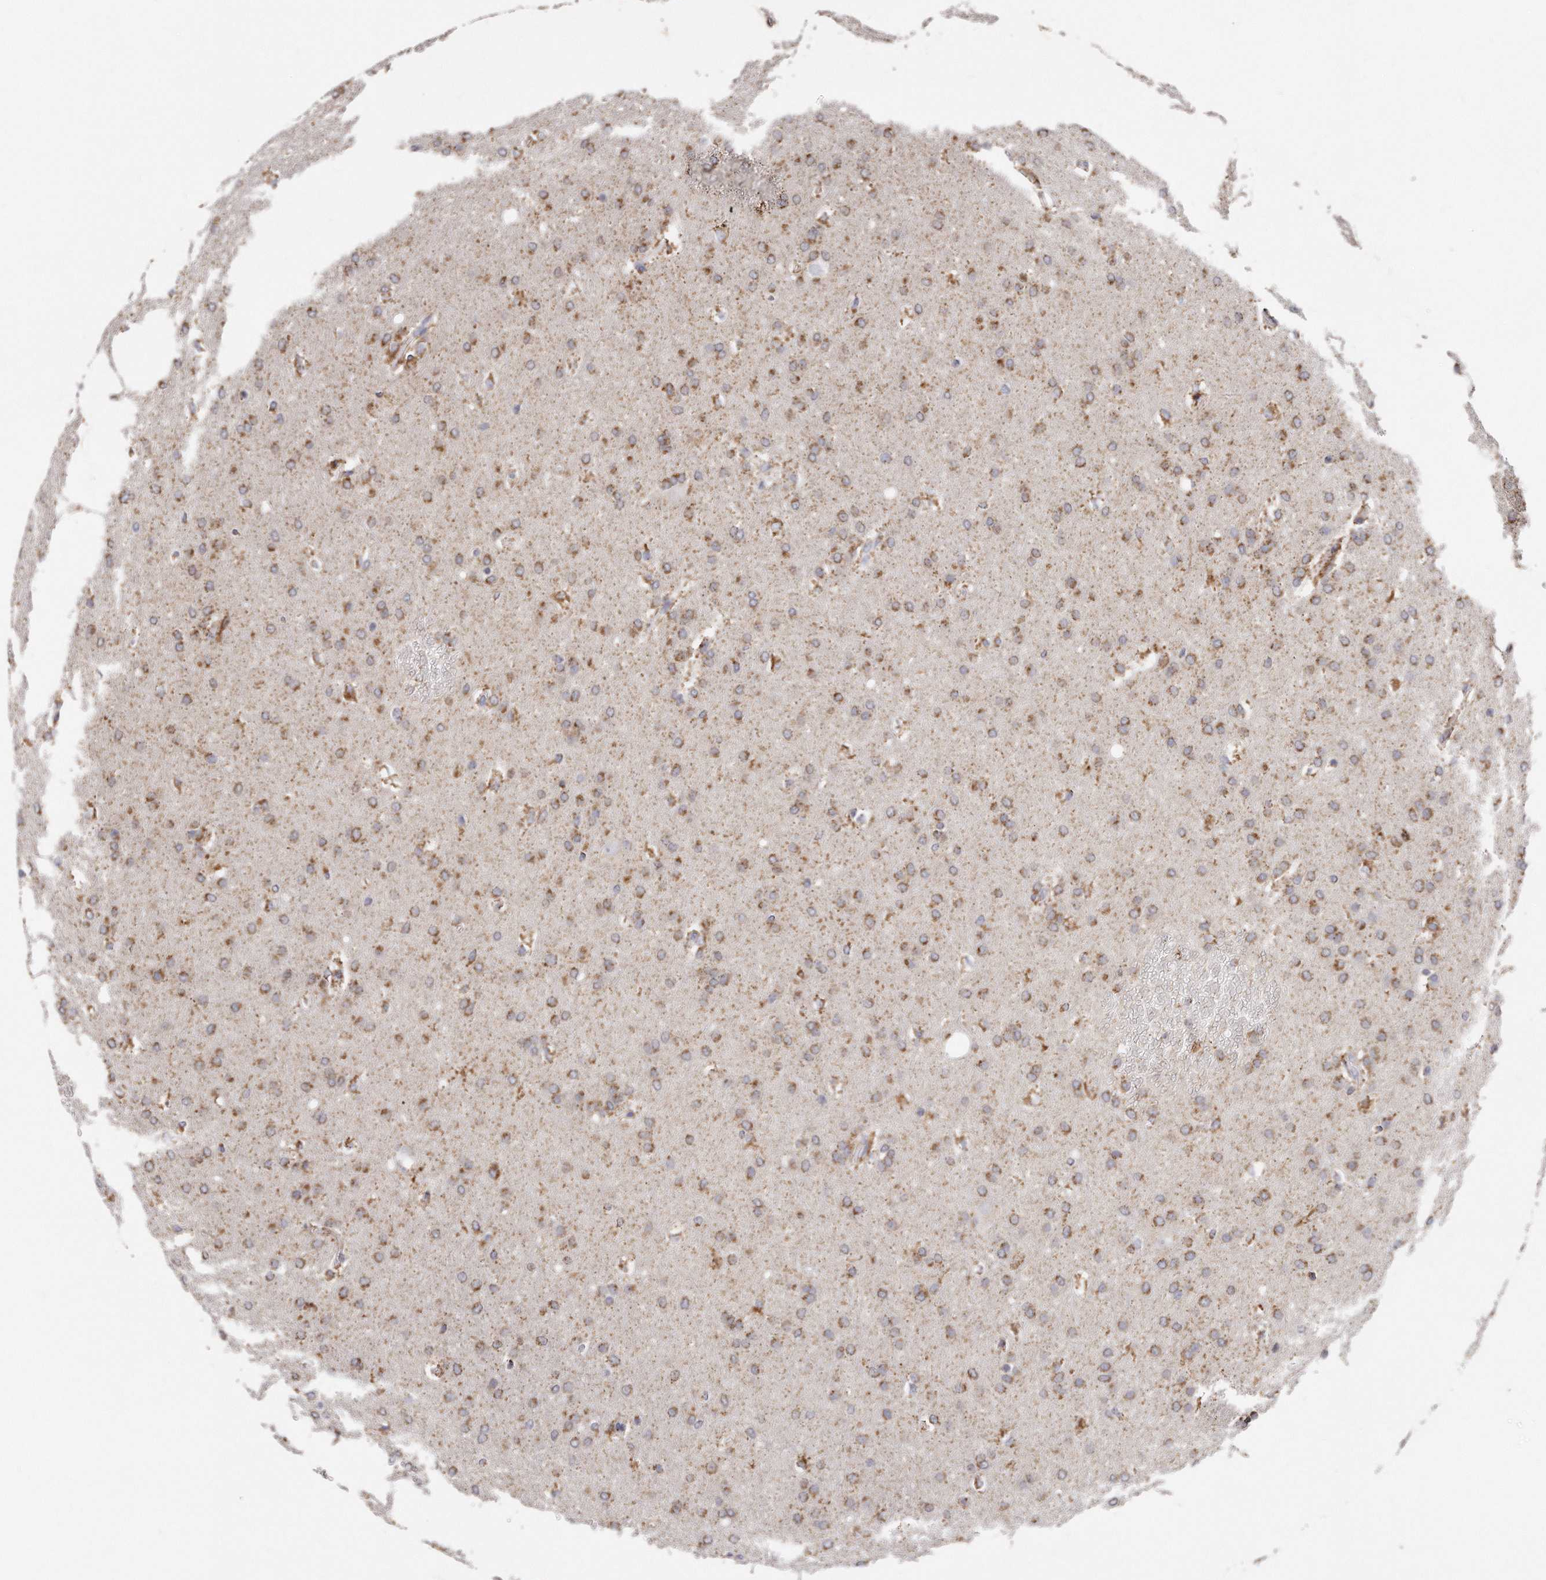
{"staining": {"intensity": "moderate", "quantity": ">75%", "location": "cytoplasmic/membranous"}, "tissue": "glioma", "cell_type": "Tumor cells", "image_type": "cancer", "snomed": [{"axis": "morphology", "description": "Glioma, malignant, Low grade"}, {"axis": "topography", "description": "Brain"}], "caption": "This photomicrograph reveals immunohistochemistry staining of glioma, with medium moderate cytoplasmic/membranous positivity in approximately >75% of tumor cells.", "gene": "RTKN", "patient": {"sex": "female", "age": 37}}